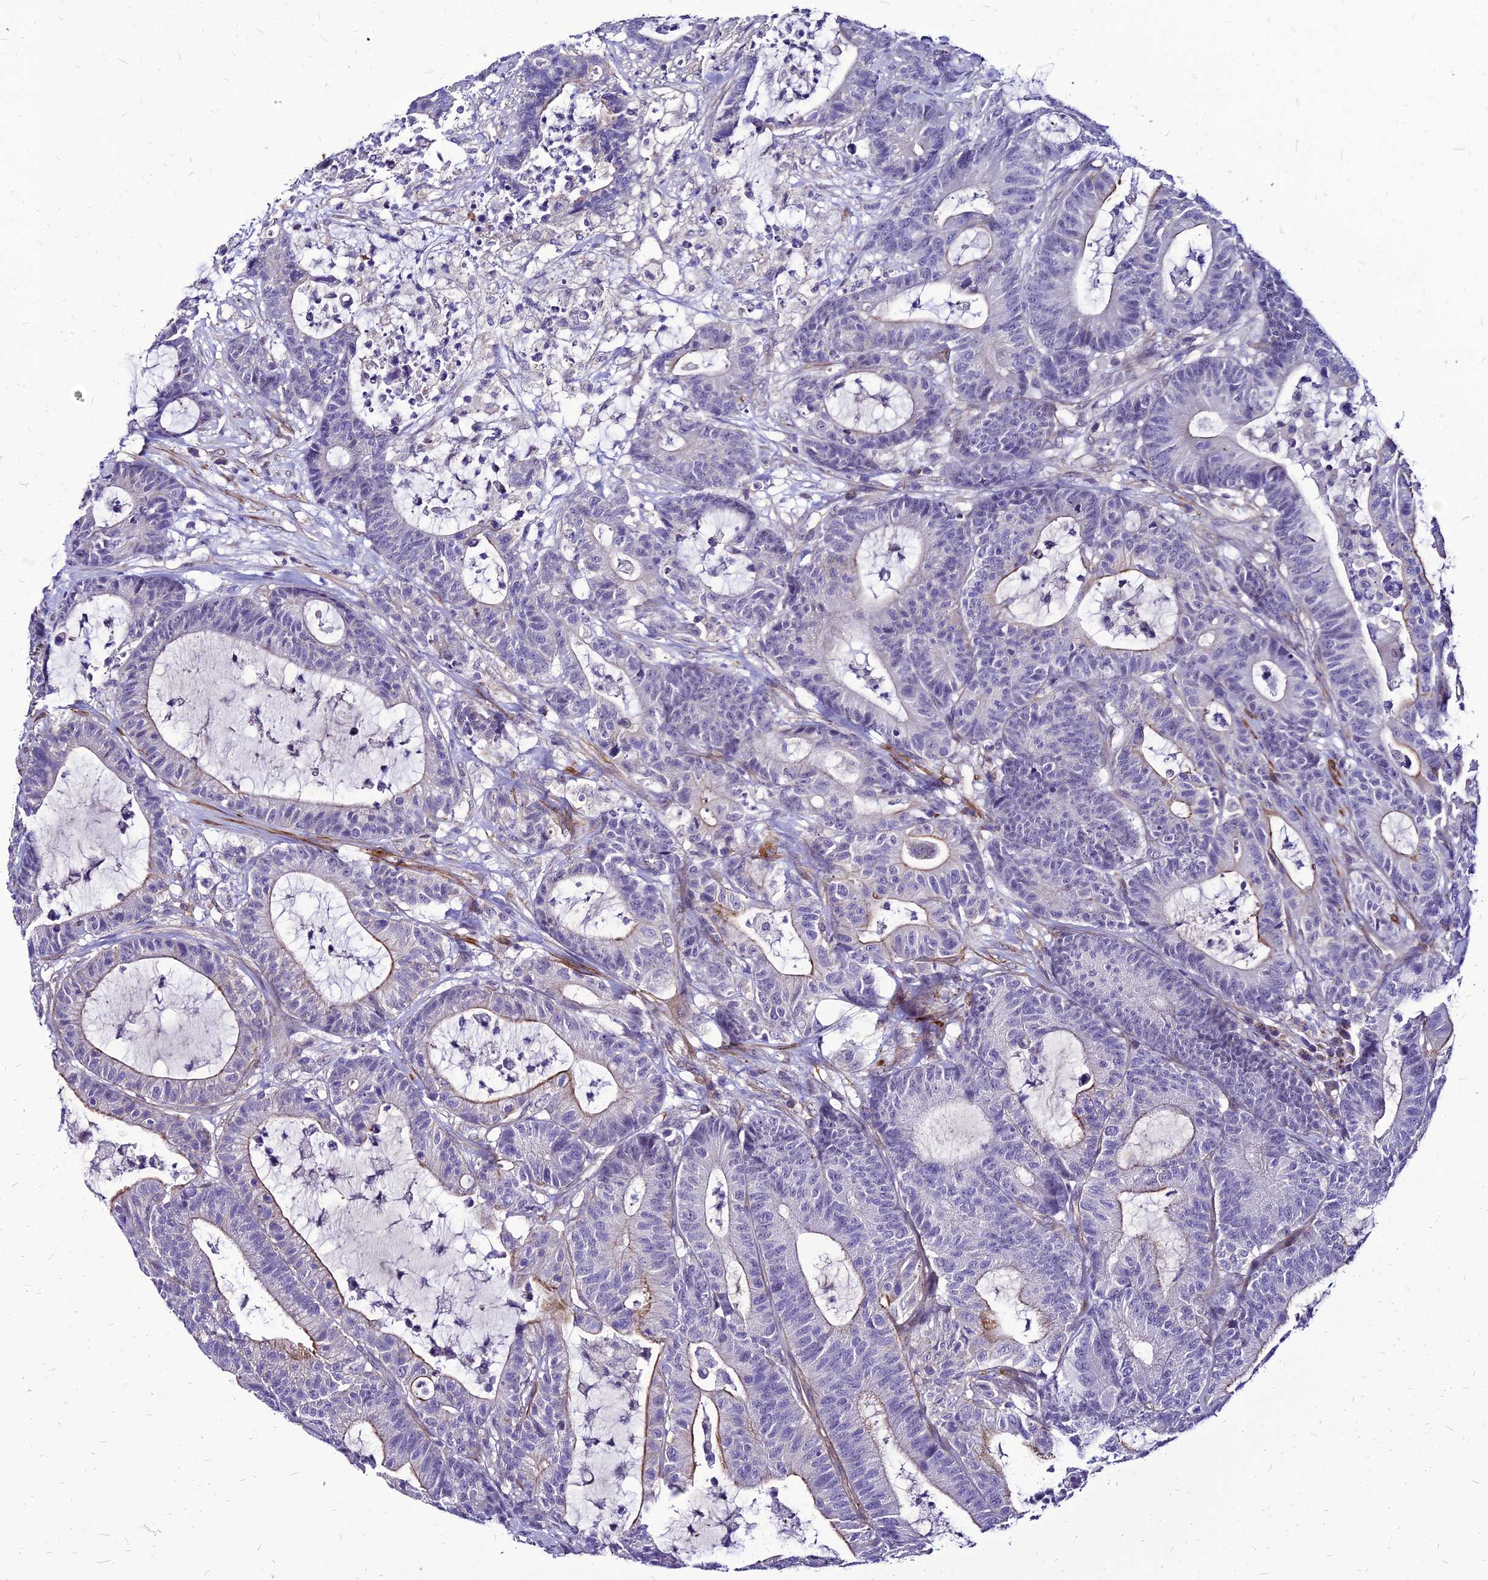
{"staining": {"intensity": "weak", "quantity": "<25%", "location": "cytoplasmic/membranous"}, "tissue": "colorectal cancer", "cell_type": "Tumor cells", "image_type": "cancer", "snomed": [{"axis": "morphology", "description": "Adenocarcinoma, NOS"}, {"axis": "topography", "description": "Colon"}], "caption": "Immunohistochemistry image of human colorectal adenocarcinoma stained for a protein (brown), which reveals no staining in tumor cells.", "gene": "YEATS2", "patient": {"sex": "female", "age": 84}}